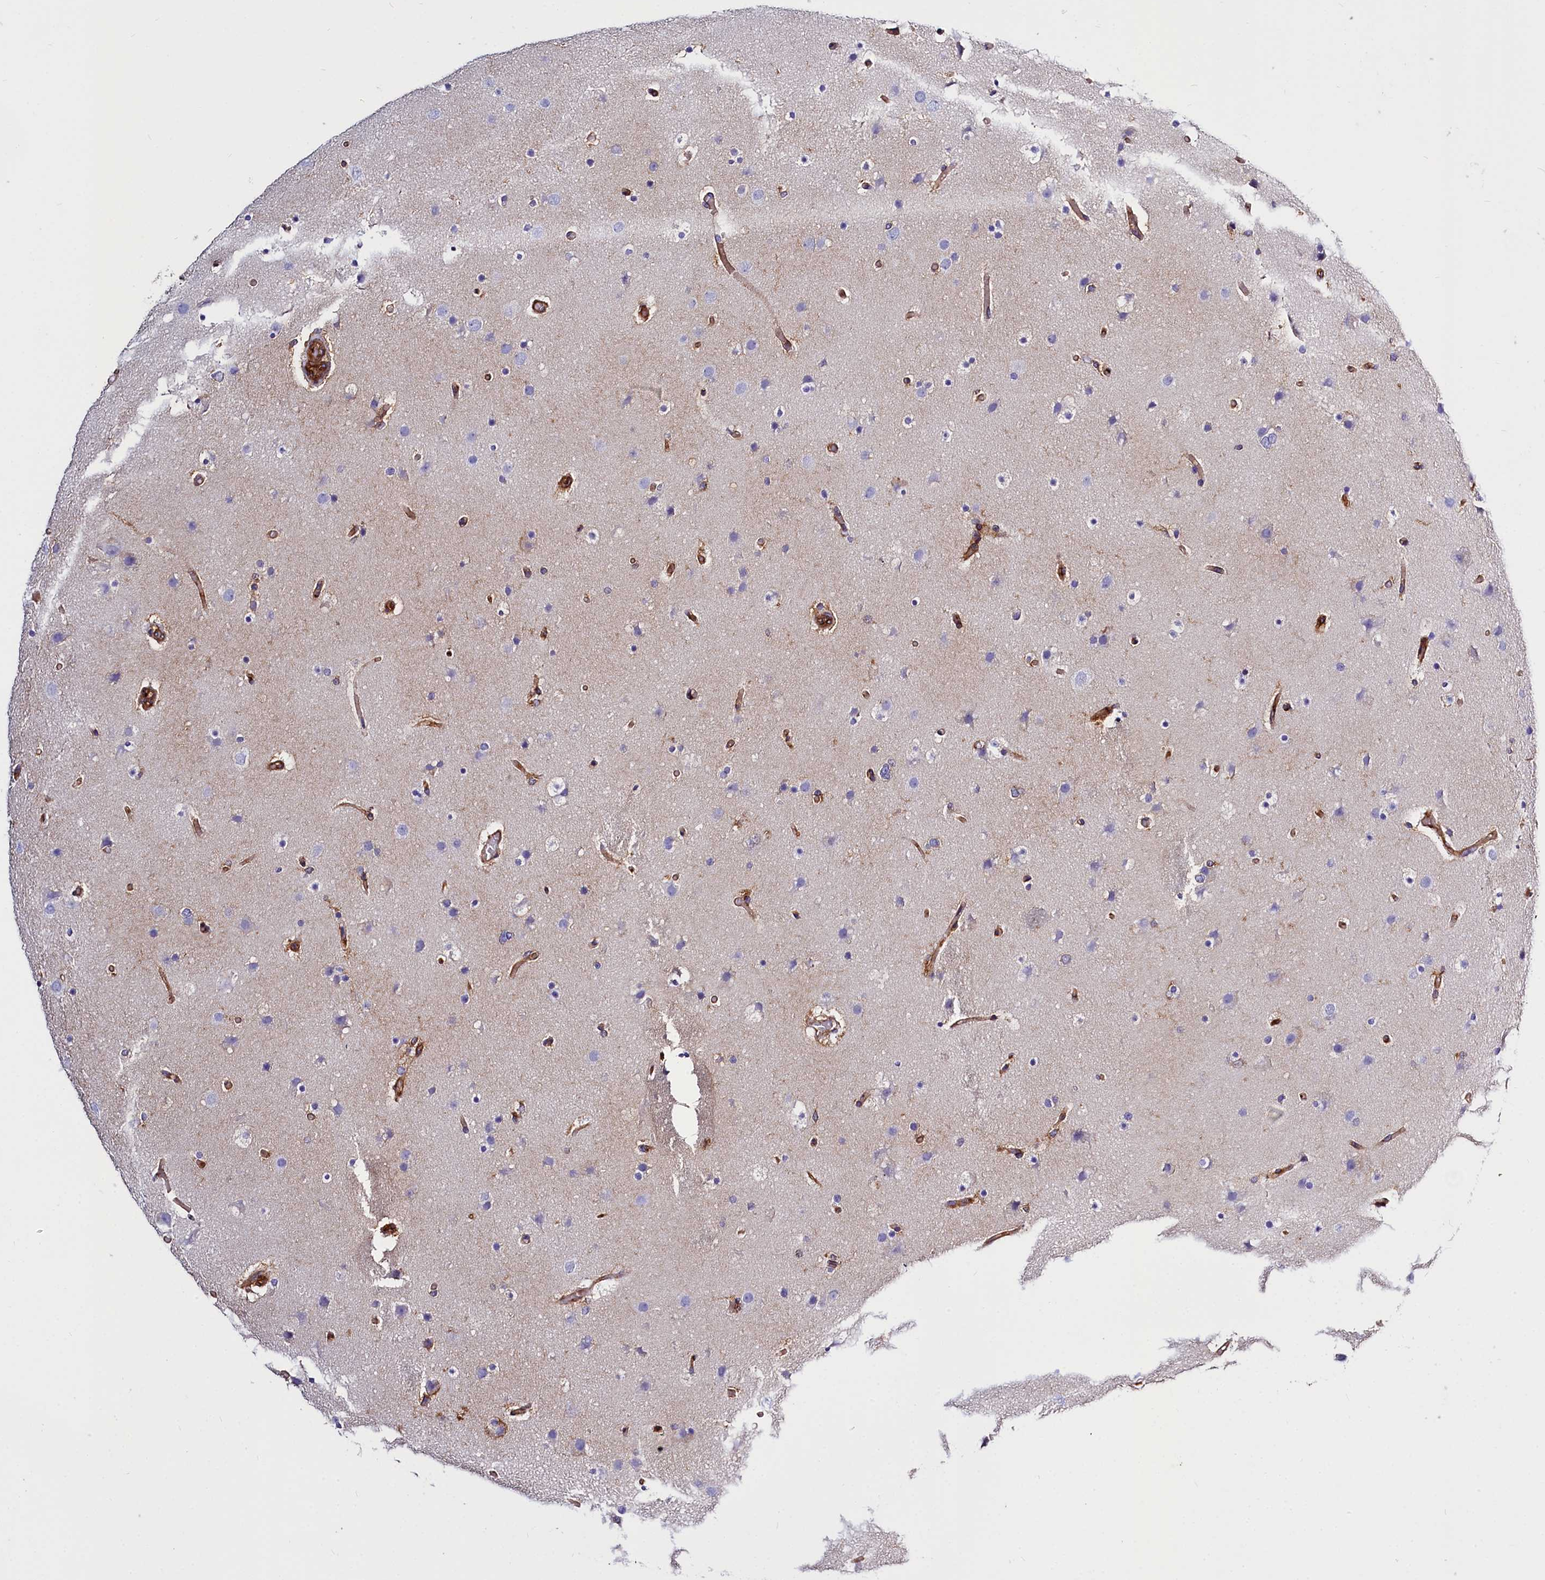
{"staining": {"intensity": "negative", "quantity": "none", "location": "none"}, "tissue": "glioma", "cell_type": "Tumor cells", "image_type": "cancer", "snomed": [{"axis": "morphology", "description": "Glioma, malignant, High grade"}, {"axis": "topography", "description": "Cerebral cortex"}], "caption": "Immunohistochemical staining of human malignant glioma (high-grade) reveals no significant positivity in tumor cells. (DAB IHC visualized using brightfield microscopy, high magnification).", "gene": "ANO6", "patient": {"sex": "female", "age": 36}}